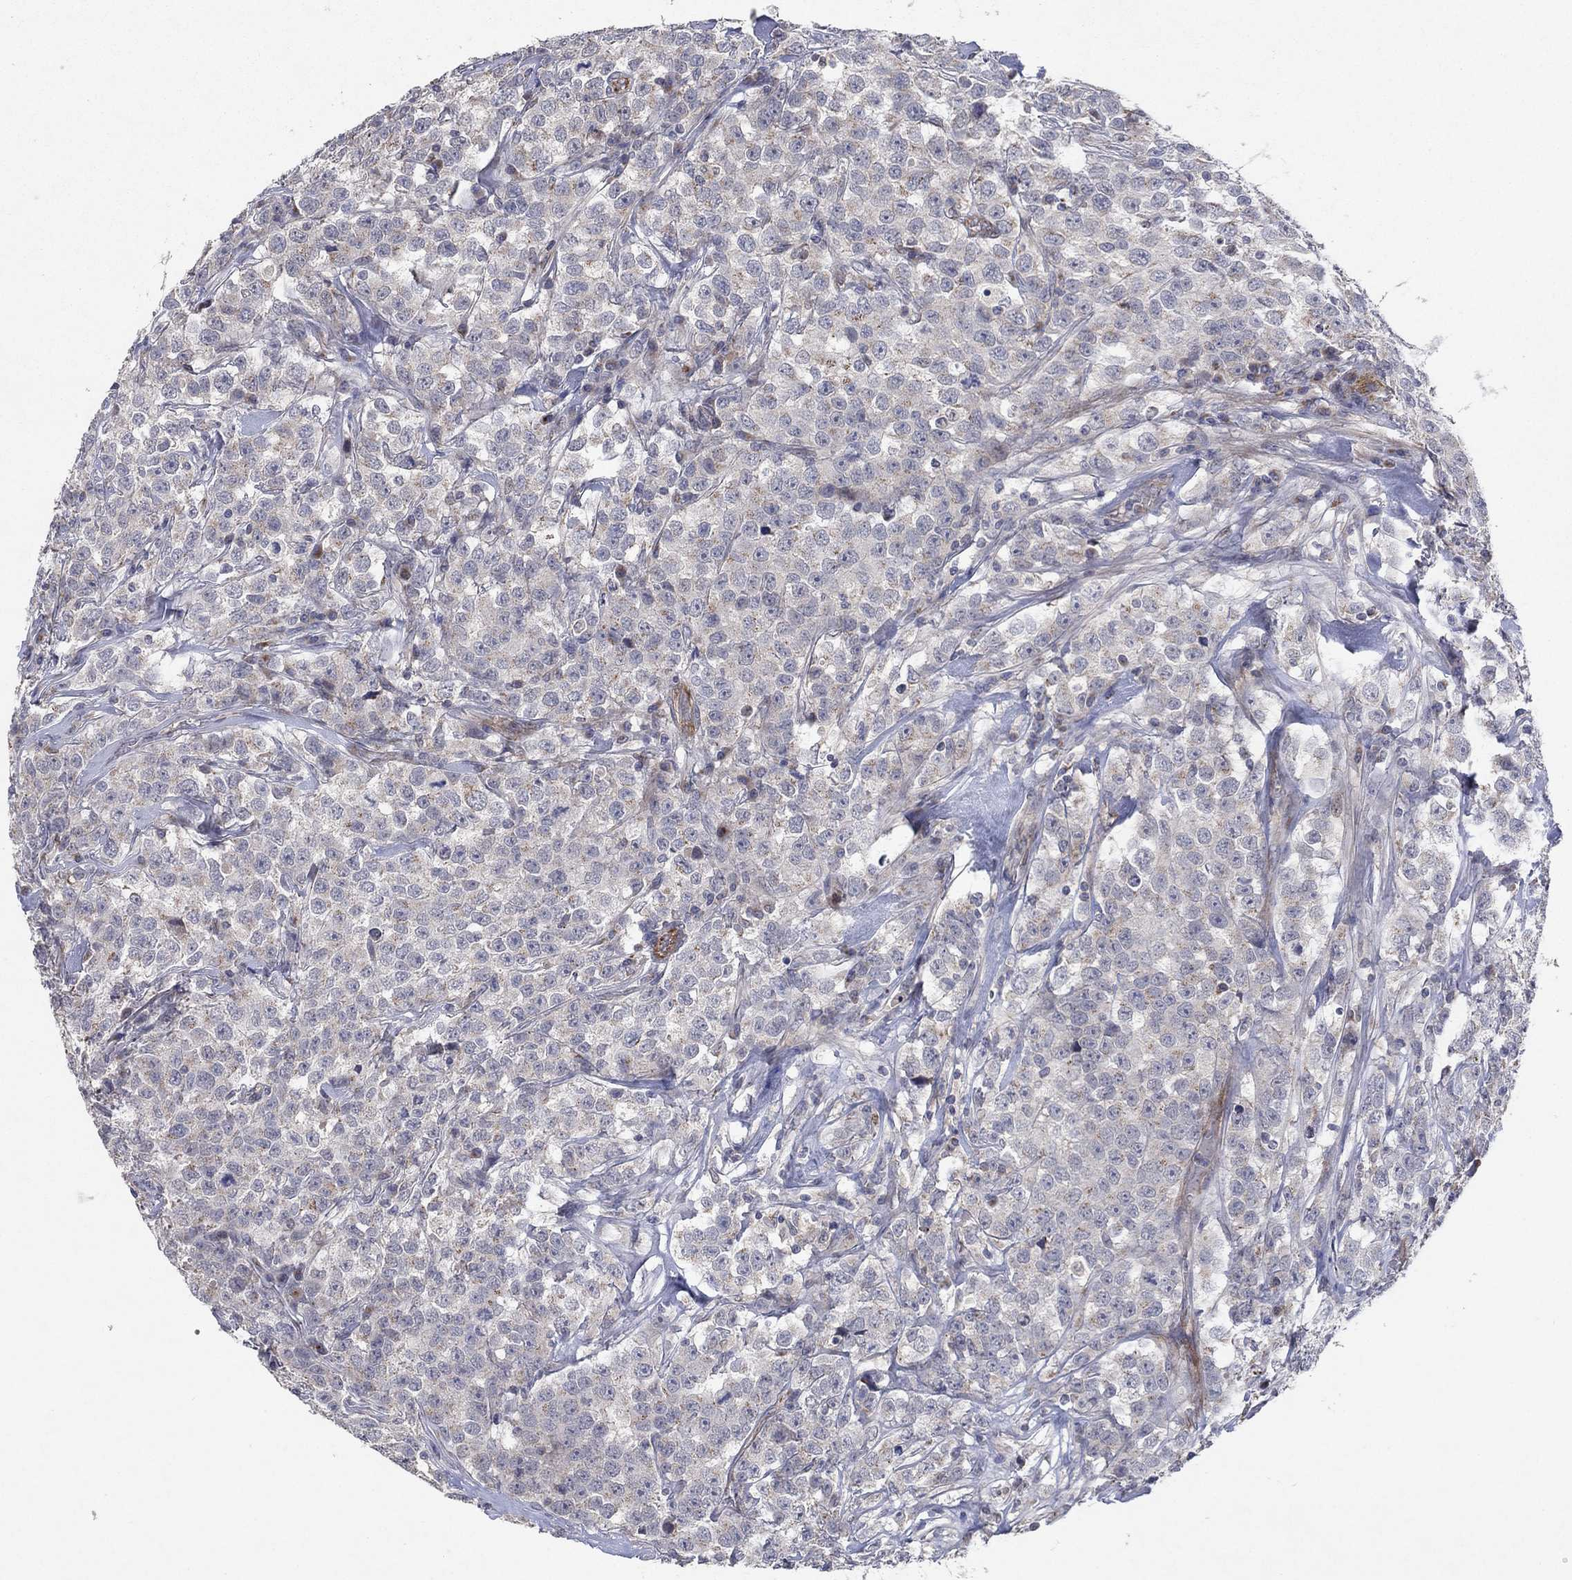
{"staining": {"intensity": "moderate", "quantity": "<25%", "location": "cytoplasmic/membranous"}, "tissue": "testis cancer", "cell_type": "Tumor cells", "image_type": "cancer", "snomed": [{"axis": "morphology", "description": "Seminoma, NOS"}, {"axis": "topography", "description": "Testis"}], "caption": "A brown stain labels moderate cytoplasmic/membranous expression of a protein in seminoma (testis) tumor cells.", "gene": "FRG1", "patient": {"sex": "male", "age": 59}}